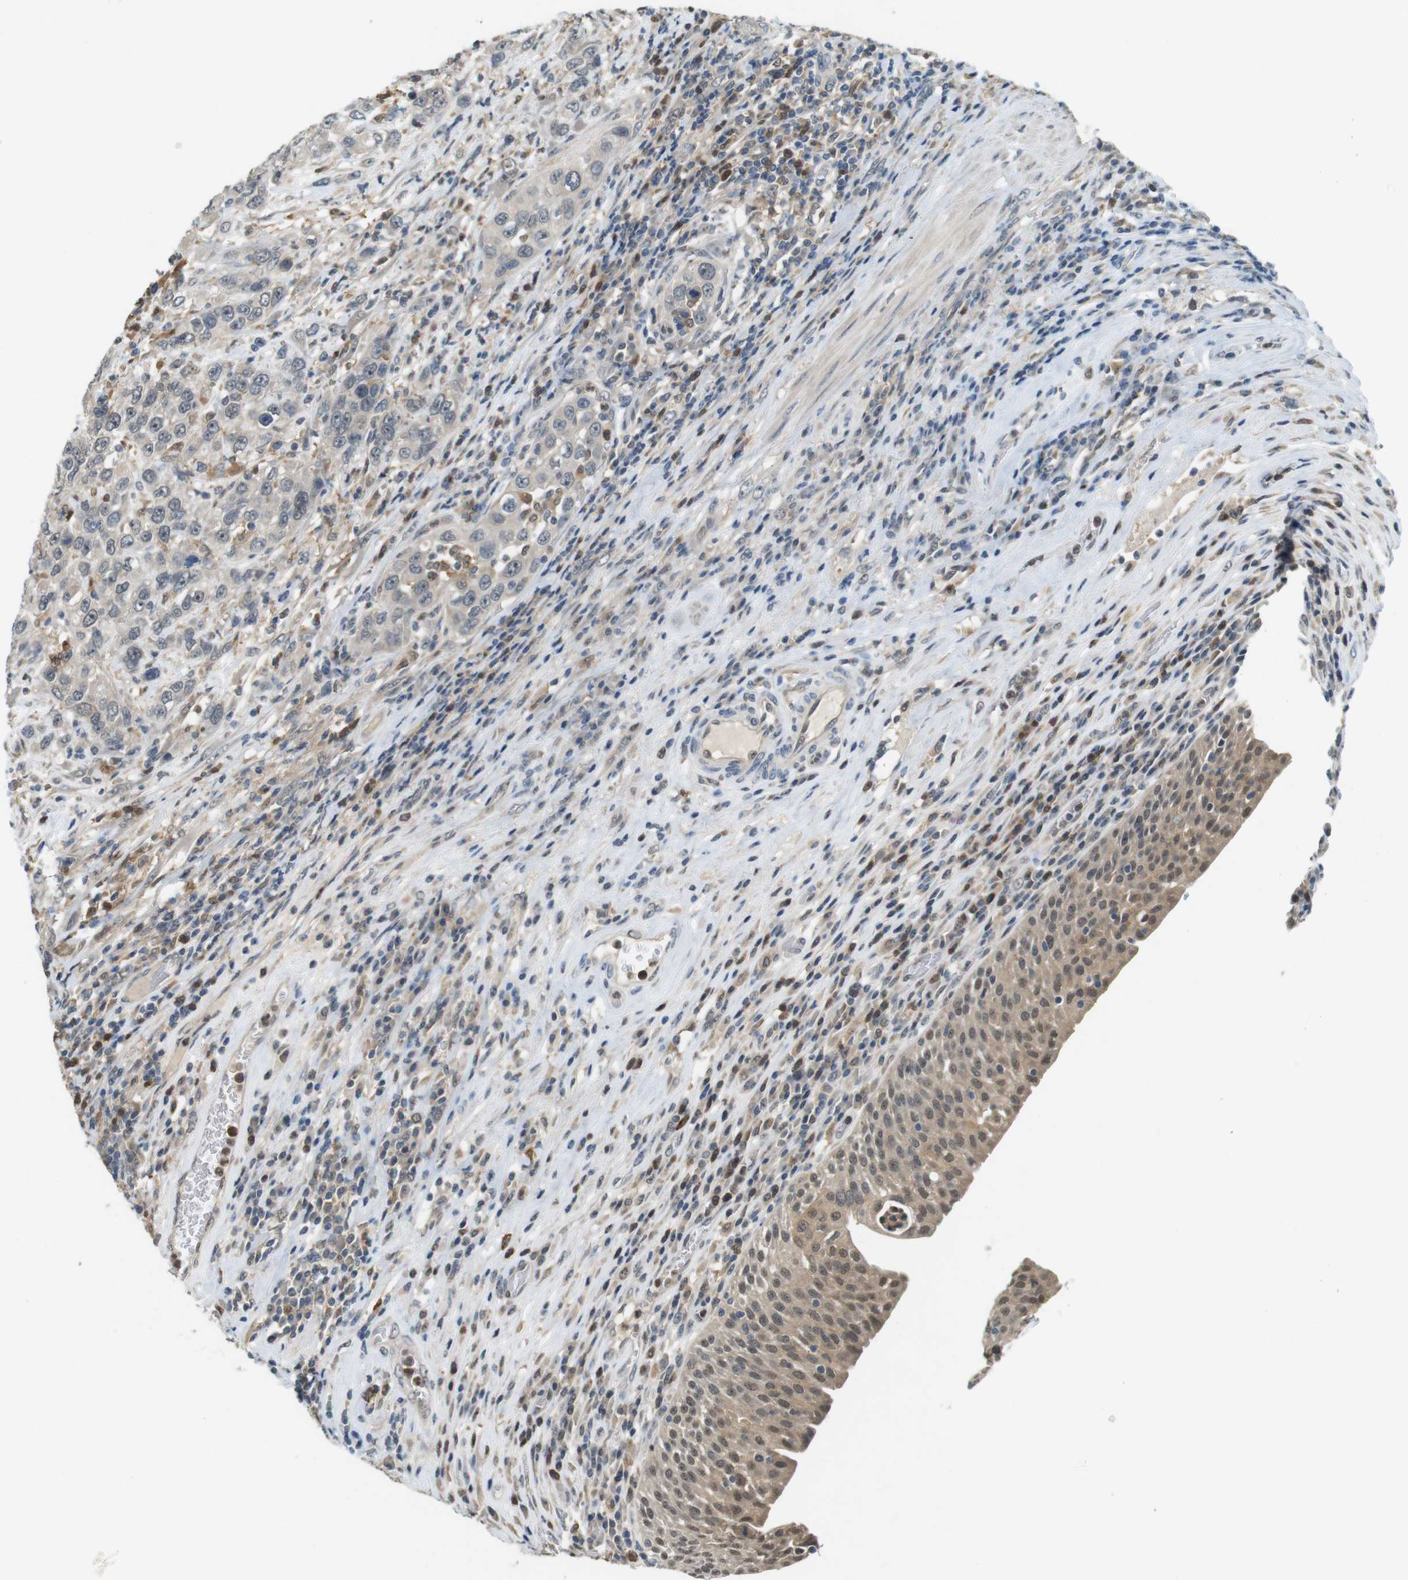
{"staining": {"intensity": "moderate", "quantity": "<25%", "location": "cytoplasmic/membranous"}, "tissue": "urothelial cancer", "cell_type": "Tumor cells", "image_type": "cancer", "snomed": [{"axis": "morphology", "description": "Urothelial carcinoma, High grade"}, {"axis": "topography", "description": "Urinary bladder"}], "caption": "This is a histology image of IHC staining of high-grade urothelial carcinoma, which shows moderate staining in the cytoplasmic/membranous of tumor cells.", "gene": "CDK14", "patient": {"sex": "female", "age": 80}}